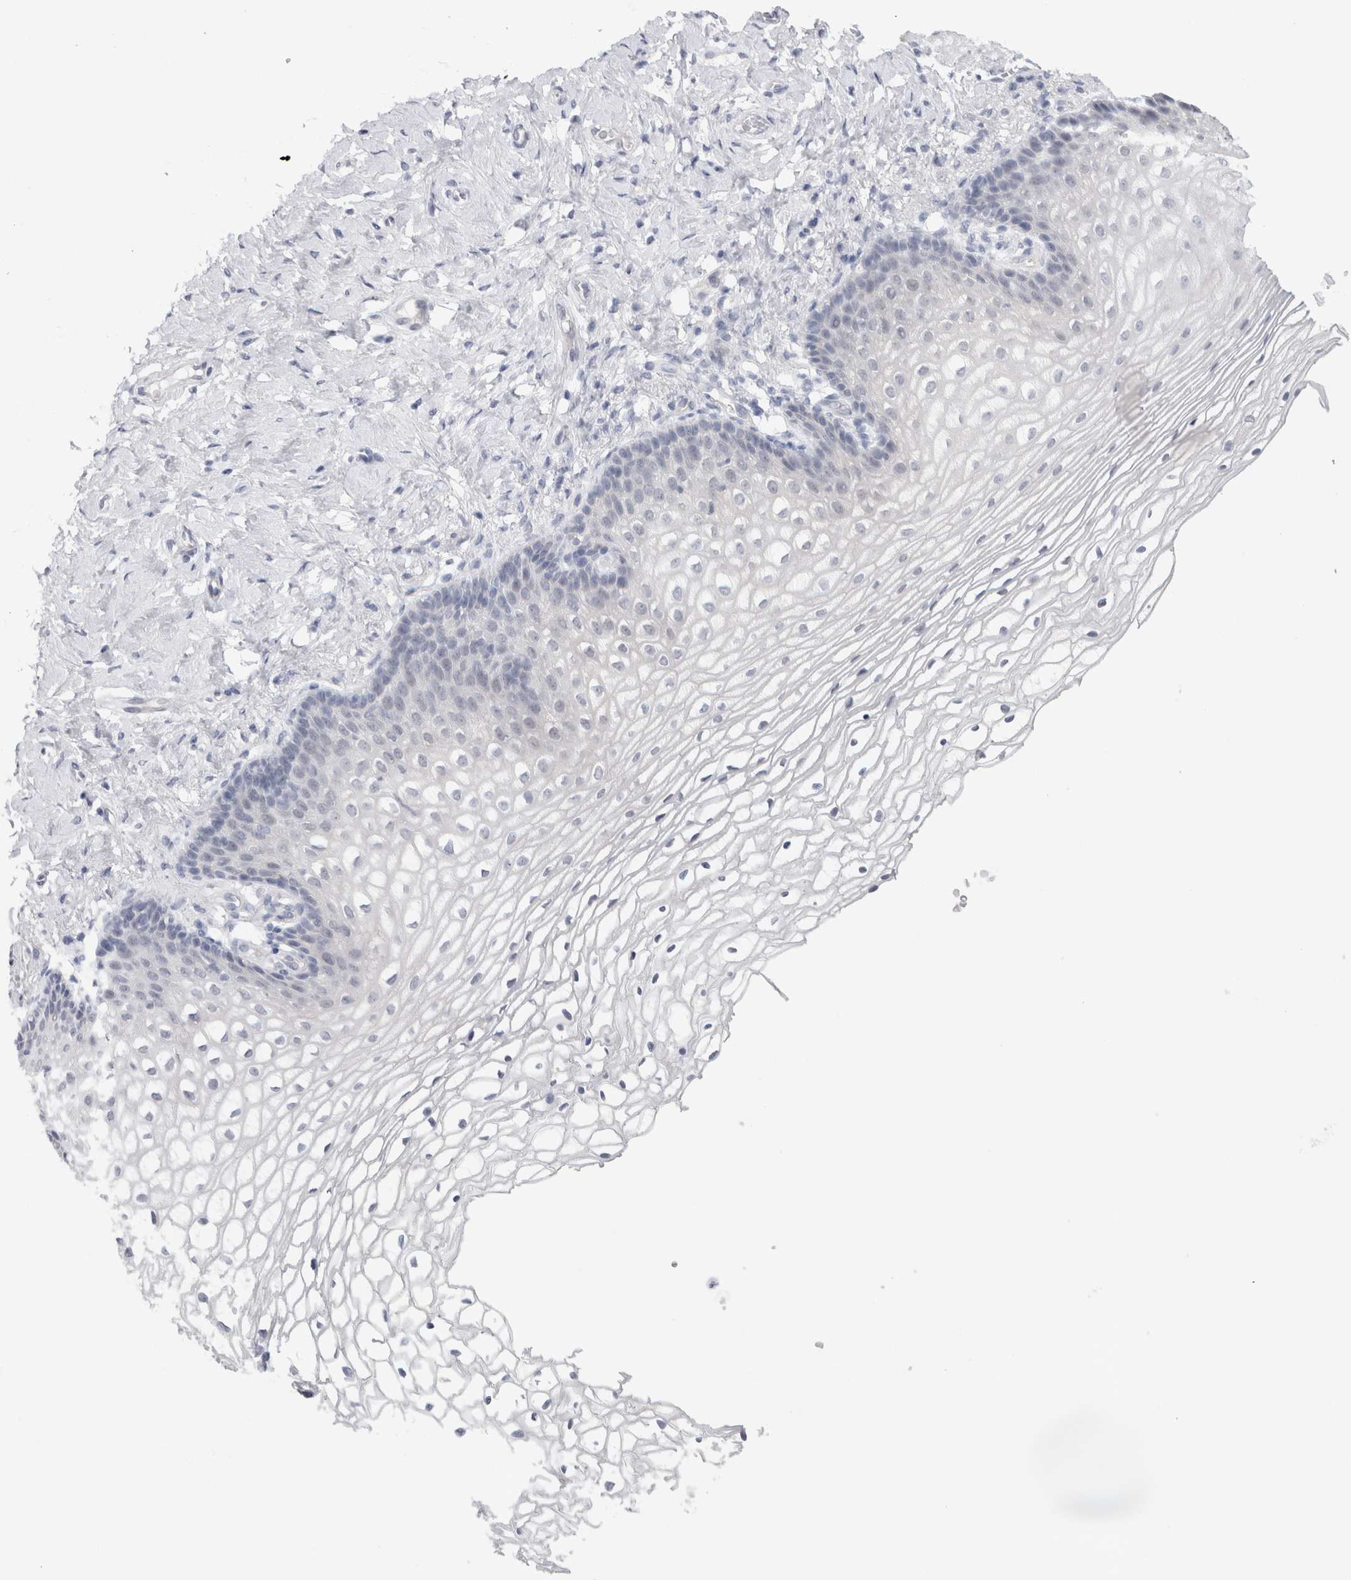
{"staining": {"intensity": "negative", "quantity": "none", "location": "none"}, "tissue": "vagina", "cell_type": "Squamous epithelial cells", "image_type": "normal", "snomed": [{"axis": "morphology", "description": "Normal tissue, NOS"}, {"axis": "topography", "description": "Vagina"}], "caption": "IHC of unremarkable human vagina demonstrates no expression in squamous epithelial cells. Brightfield microscopy of immunohistochemistry stained with DAB (brown) and hematoxylin (blue), captured at high magnification.", "gene": "TONSL", "patient": {"sex": "female", "age": 60}}